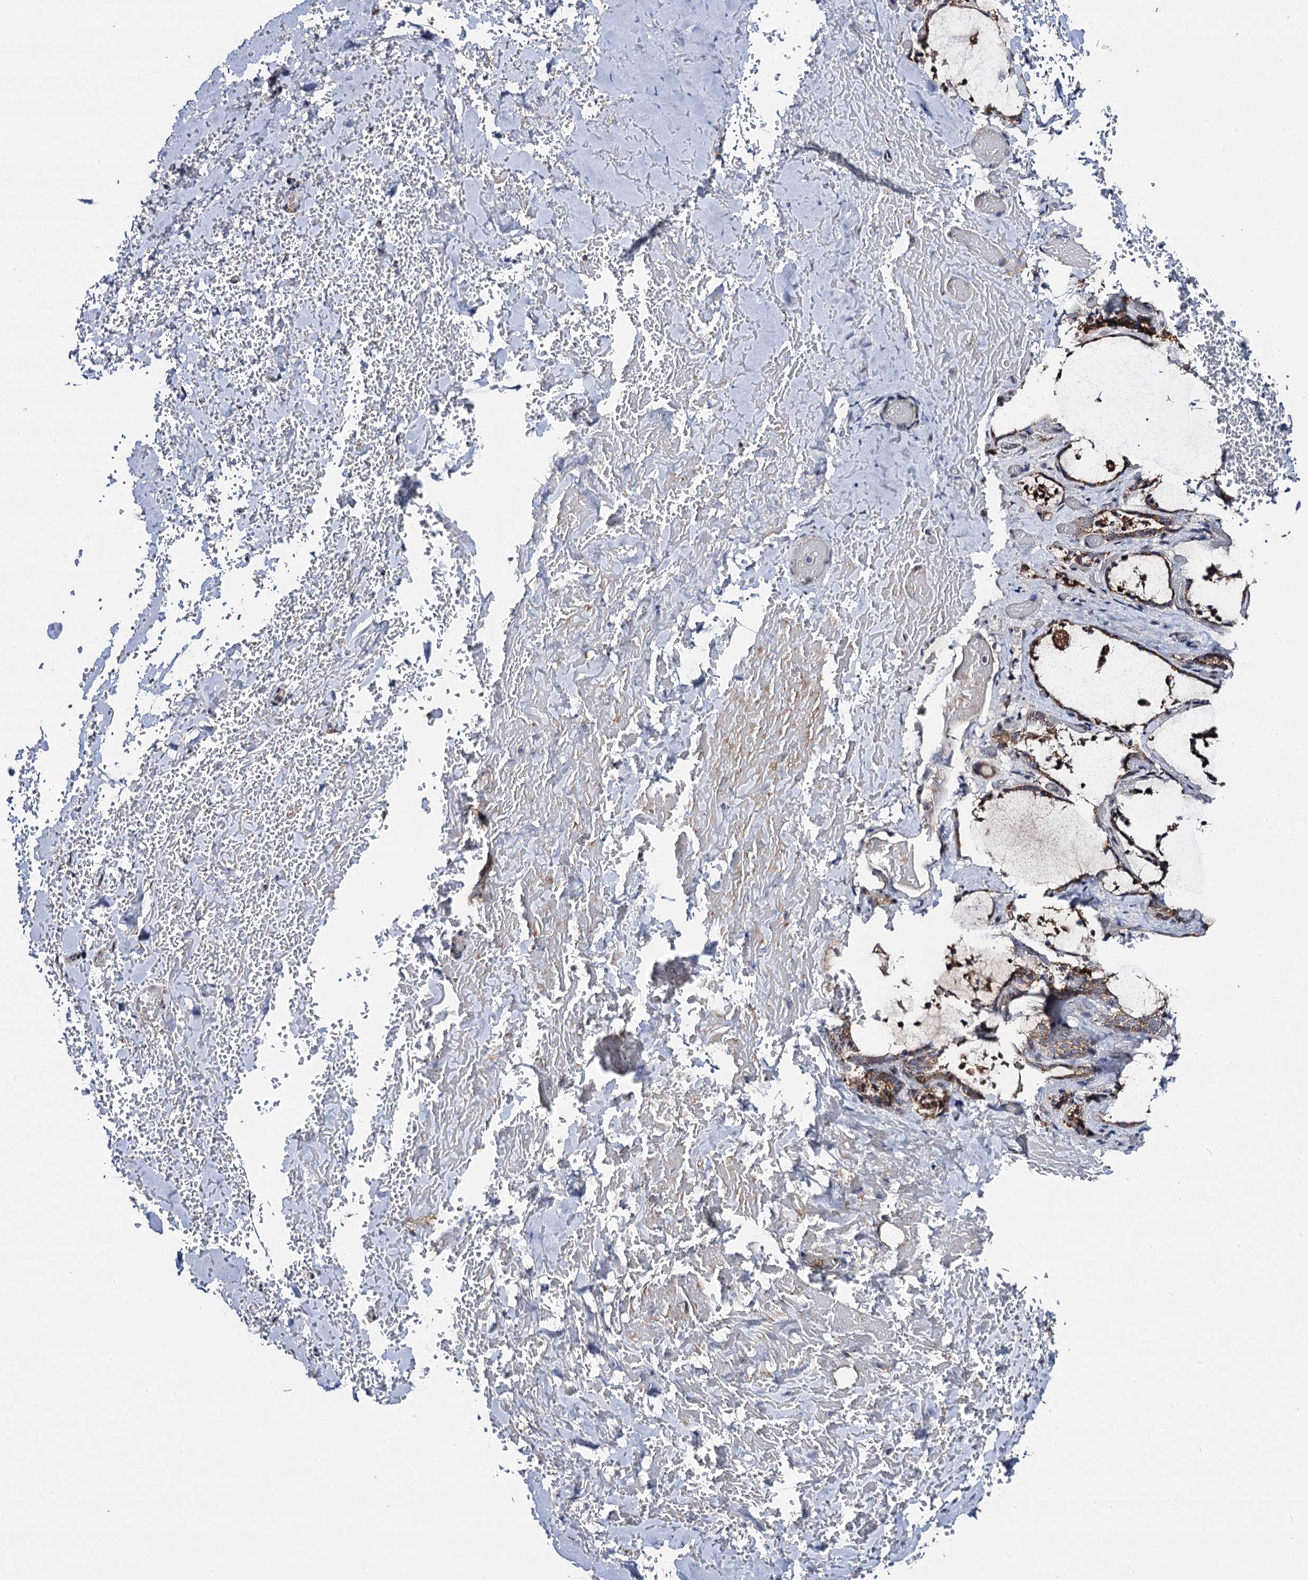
{"staining": {"intensity": "moderate", "quantity": ">75%", "location": "cytoplasmic/membranous"}, "tissue": "thyroid gland", "cell_type": "Glandular cells", "image_type": "normal", "snomed": [{"axis": "morphology", "description": "Normal tissue, NOS"}, {"axis": "topography", "description": "Thyroid gland"}], "caption": "Immunohistochemistry (DAB (3,3'-diaminobenzidine)) staining of unremarkable thyroid gland exhibits moderate cytoplasmic/membranous protein staining in about >75% of glandular cells. The protein of interest is shown in brown color, while the nuclei are stained blue.", "gene": "VPS37D", "patient": {"sex": "female", "age": 44}}